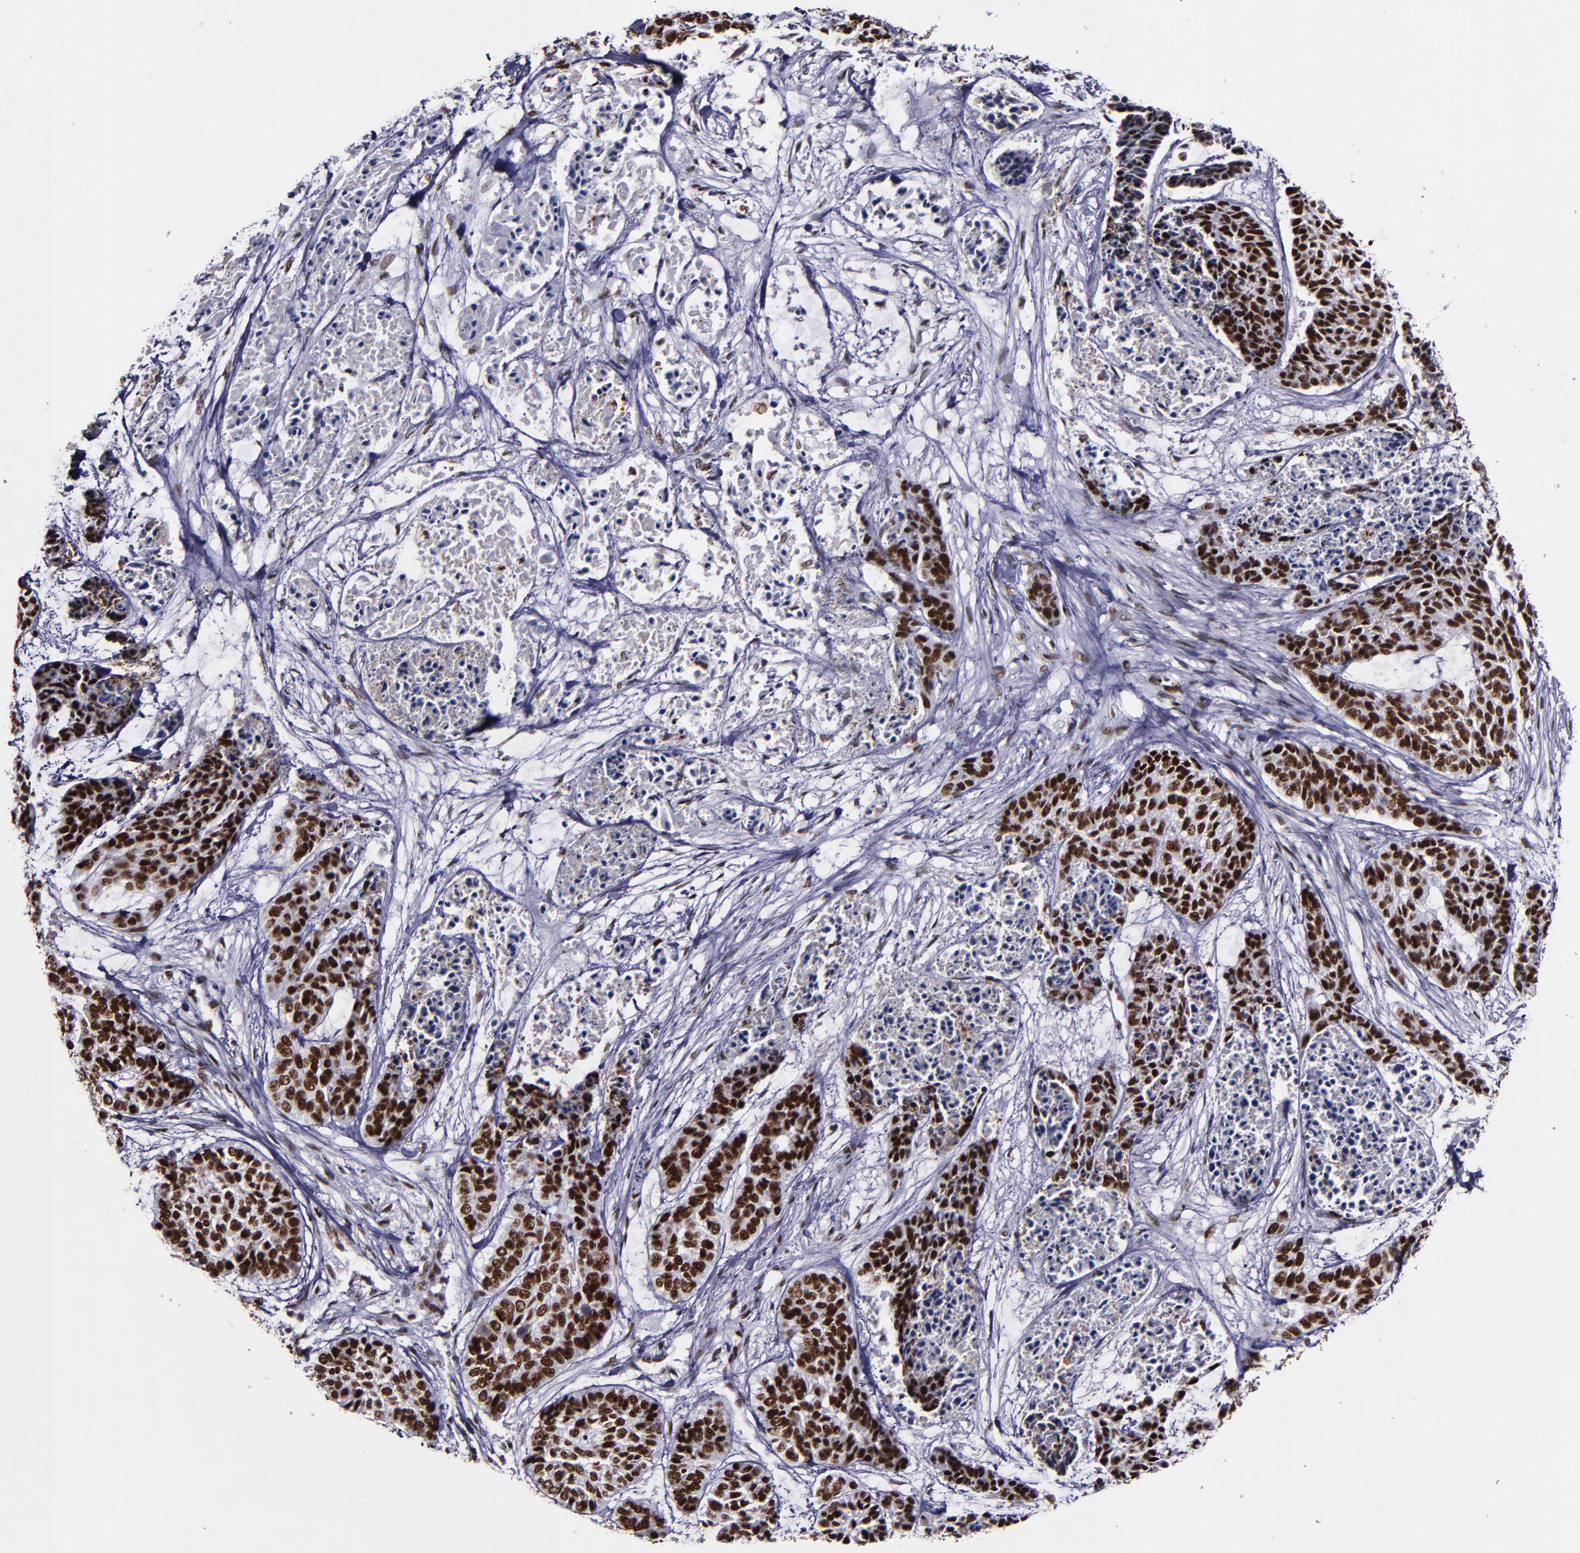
{"staining": {"intensity": "strong", "quantity": ">75%", "location": "nuclear"}, "tissue": "skin cancer", "cell_type": "Tumor cells", "image_type": "cancer", "snomed": [{"axis": "morphology", "description": "Basal cell carcinoma"}, {"axis": "topography", "description": "Skin"}], "caption": "Skin basal cell carcinoma tissue reveals strong nuclear staining in approximately >75% of tumor cells", "gene": "PPP4R3A", "patient": {"sex": "female", "age": 64}}